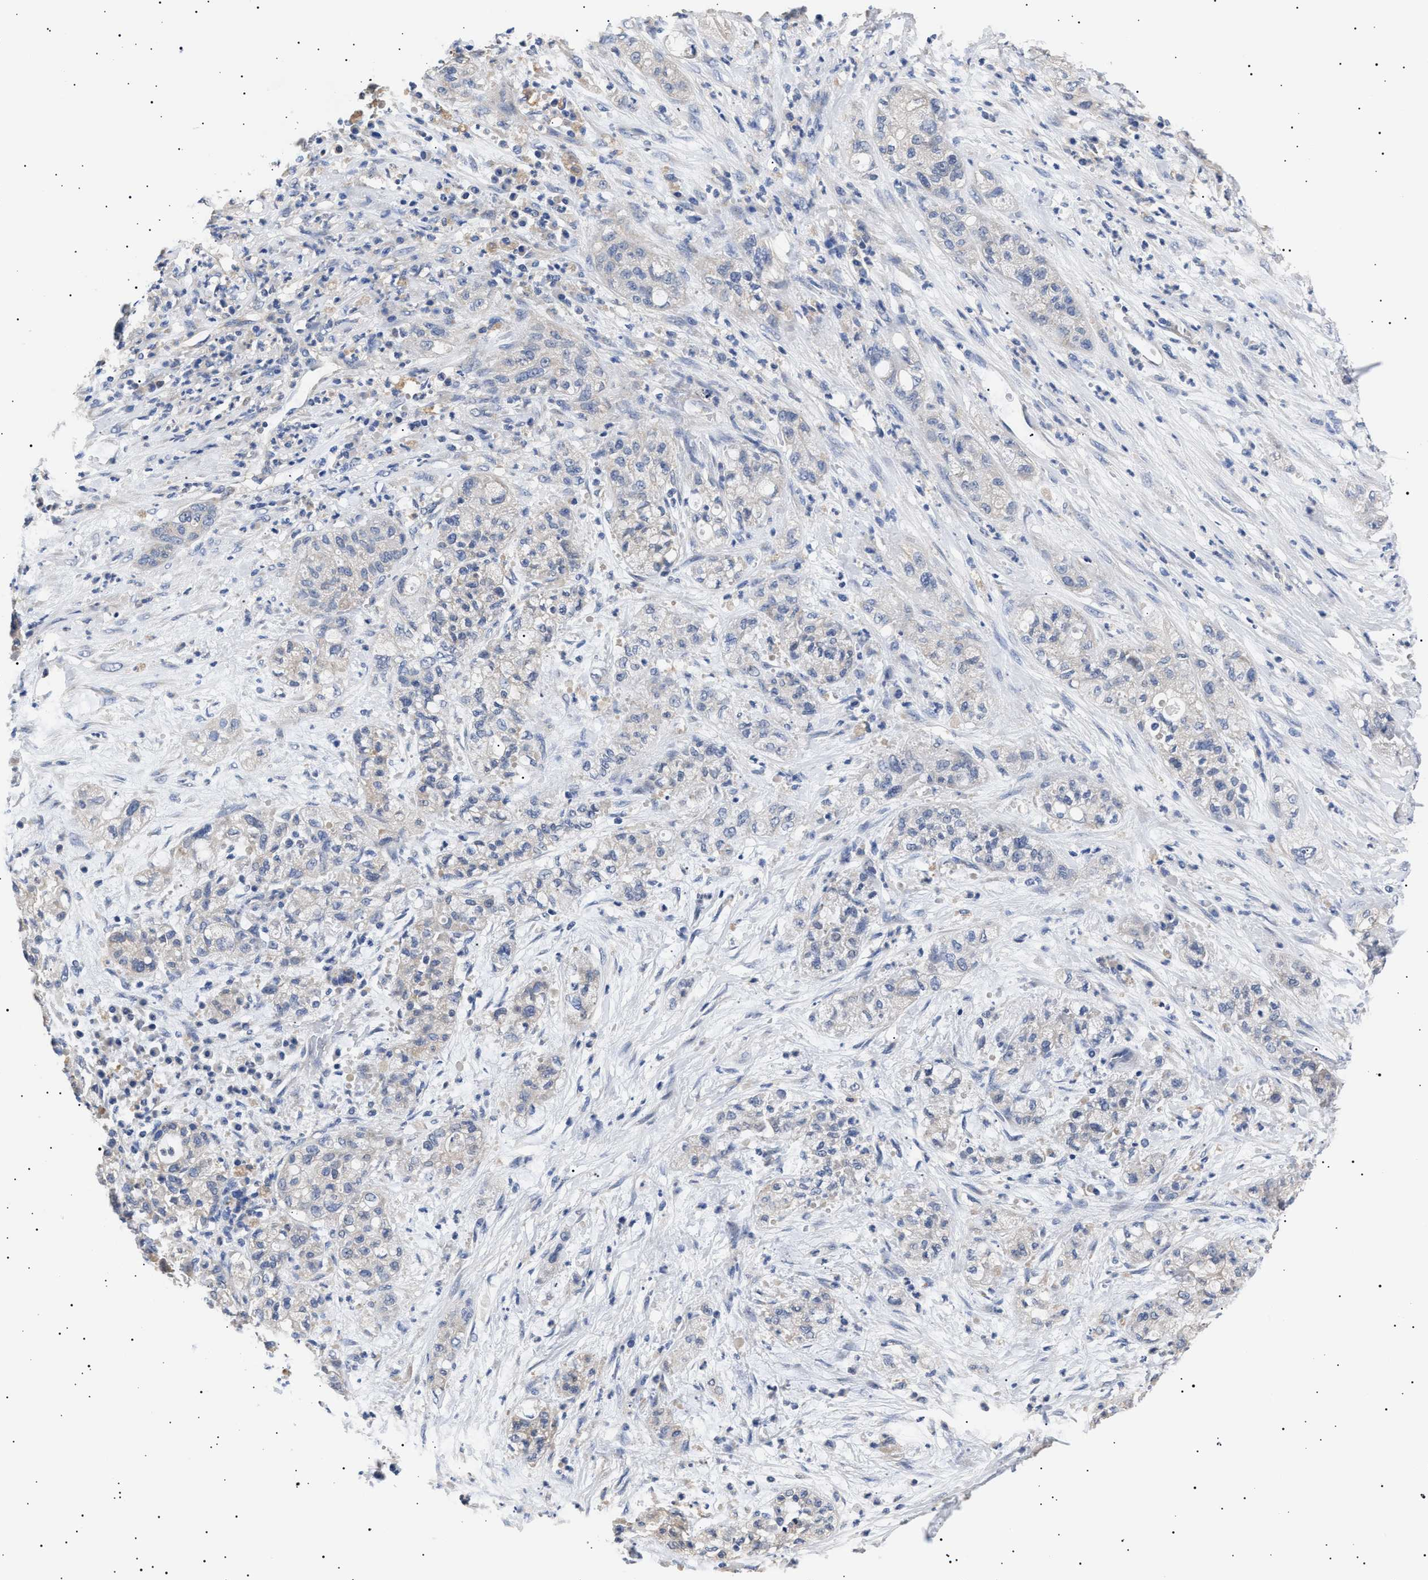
{"staining": {"intensity": "negative", "quantity": "none", "location": "none"}, "tissue": "pancreatic cancer", "cell_type": "Tumor cells", "image_type": "cancer", "snomed": [{"axis": "morphology", "description": "Adenocarcinoma, NOS"}, {"axis": "topography", "description": "Pancreas"}], "caption": "Tumor cells show no significant protein staining in pancreatic cancer (adenocarcinoma).", "gene": "HEMGN", "patient": {"sex": "female", "age": 78}}